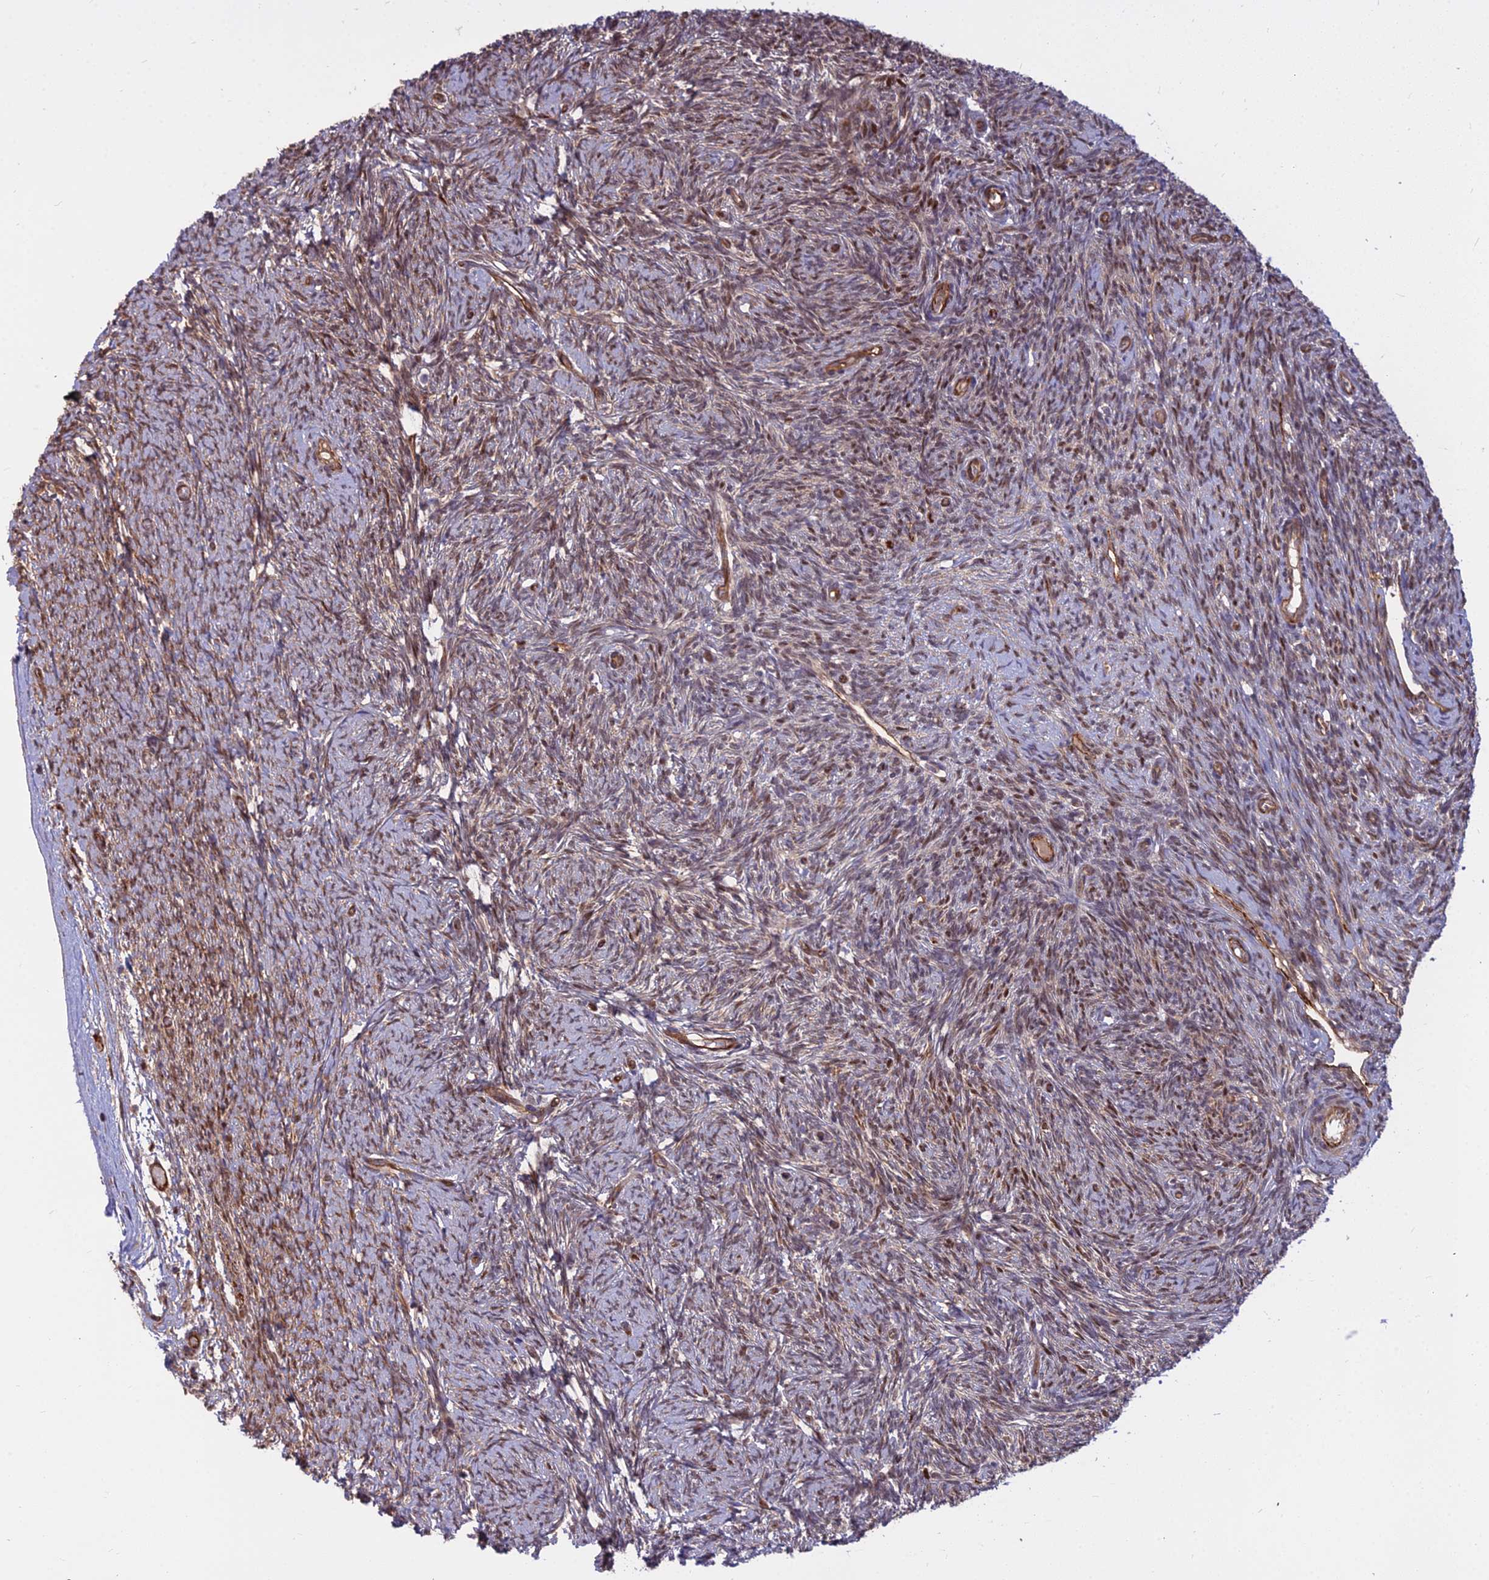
{"staining": {"intensity": "moderate", "quantity": ">75%", "location": "nuclear"}, "tissue": "ovary", "cell_type": "Ovarian stroma cells", "image_type": "normal", "snomed": [{"axis": "morphology", "description": "Normal tissue, NOS"}, {"axis": "topography", "description": "Ovary"}], "caption": "Approximately >75% of ovarian stroma cells in benign human ovary exhibit moderate nuclear protein expression as visualized by brown immunohistochemical staining.", "gene": "TCEA3", "patient": {"sex": "female", "age": 44}}